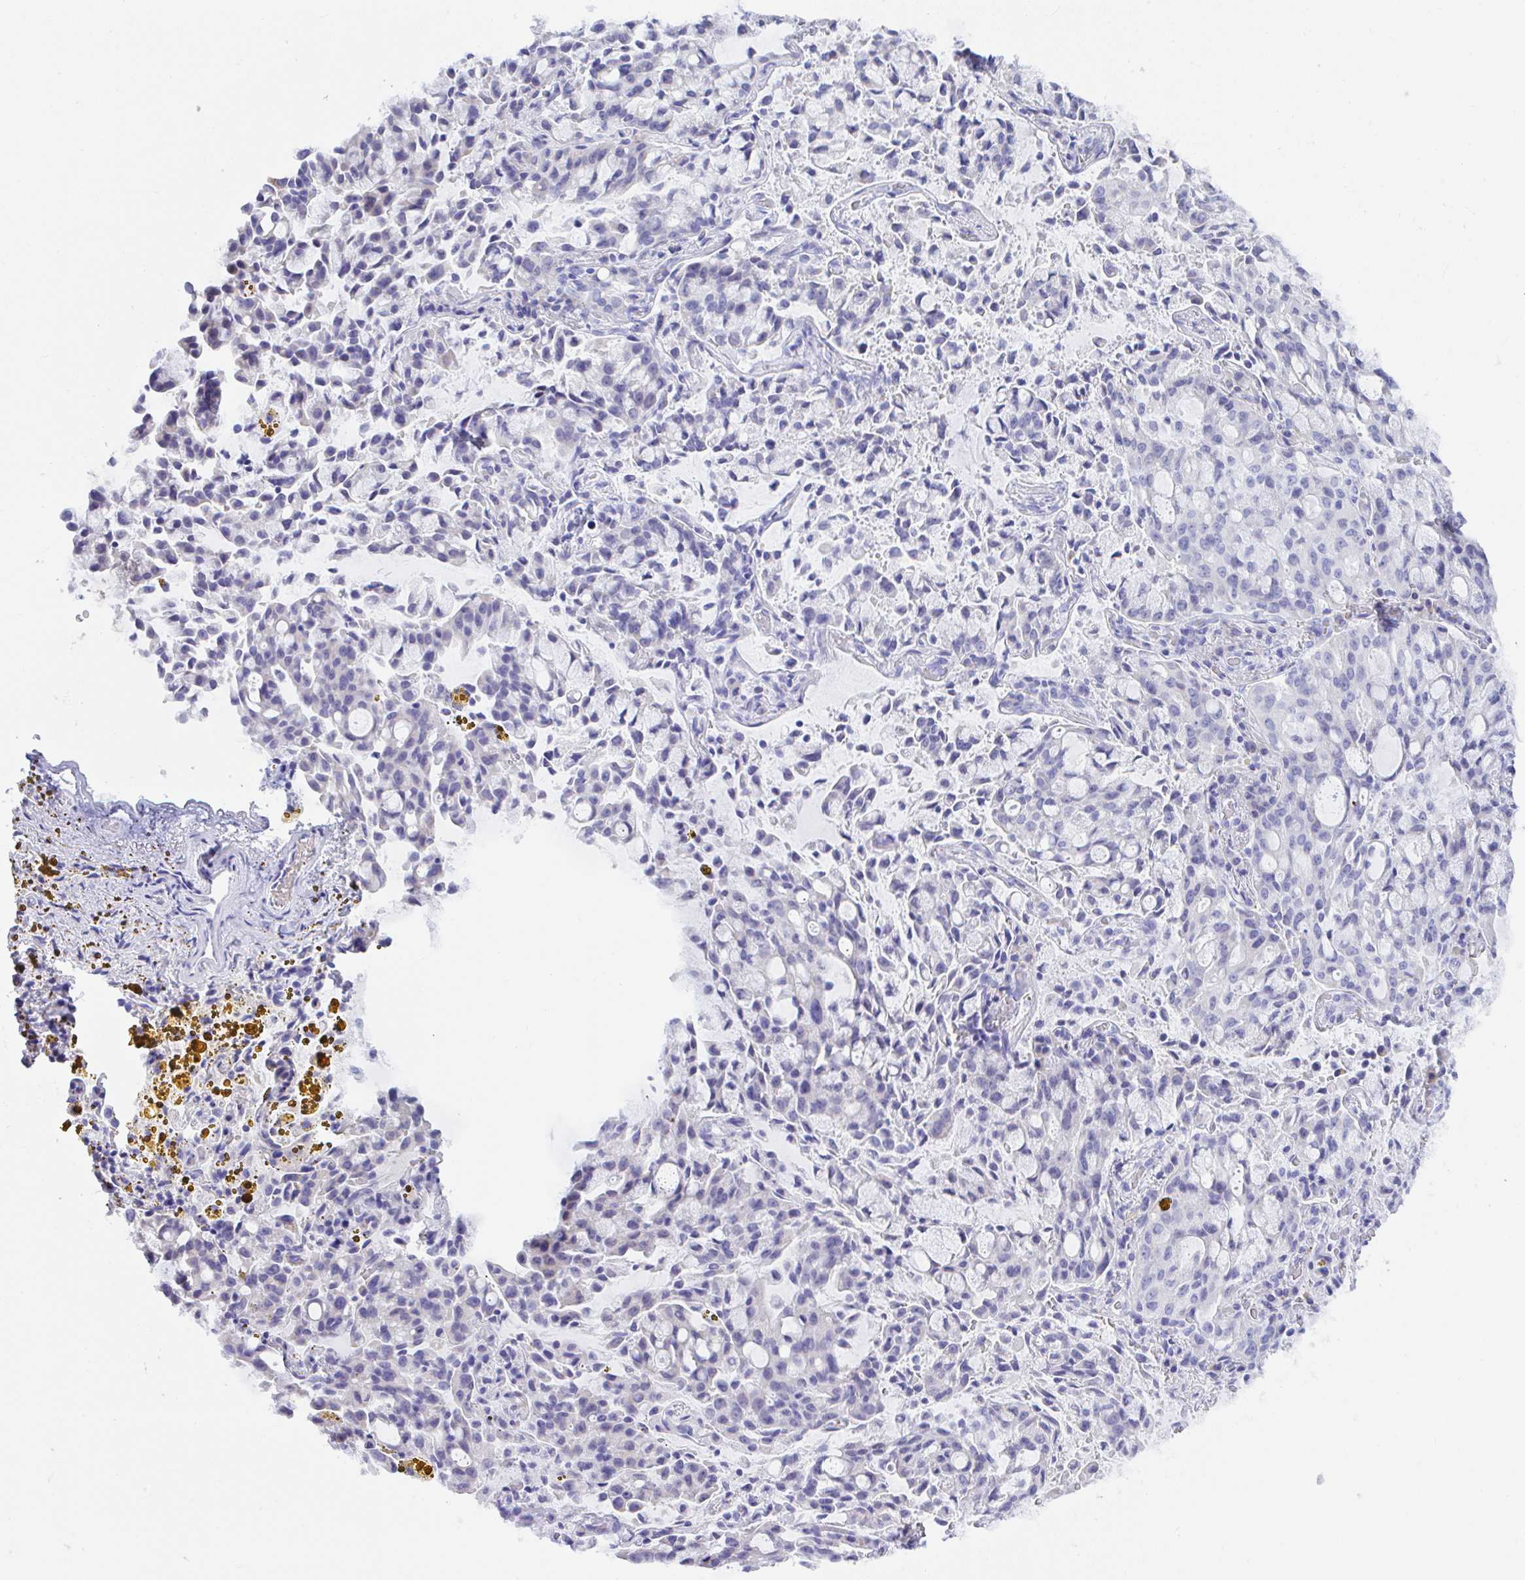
{"staining": {"intensity": "negative", "quantity": "none", "location": "none"}, "tissue": "lung cancer", "cell_type": "Tumor cells", "image_type": "cancer", "snomed": [{"axis": "morphology", "description": "Adenocarcinoma, NOS"}, {"axis": "topography", "description": "Lung"}], "caption": "This micrograph is of lung cancer (adenocarcinoma) stained with immunohistochemistry to label a protein in brown with the nuclei are counter-stained blue. There is no positivity in tumor cells.", "gene": "SEL1L2", "patient": {"sex": "female", "age": 44}}